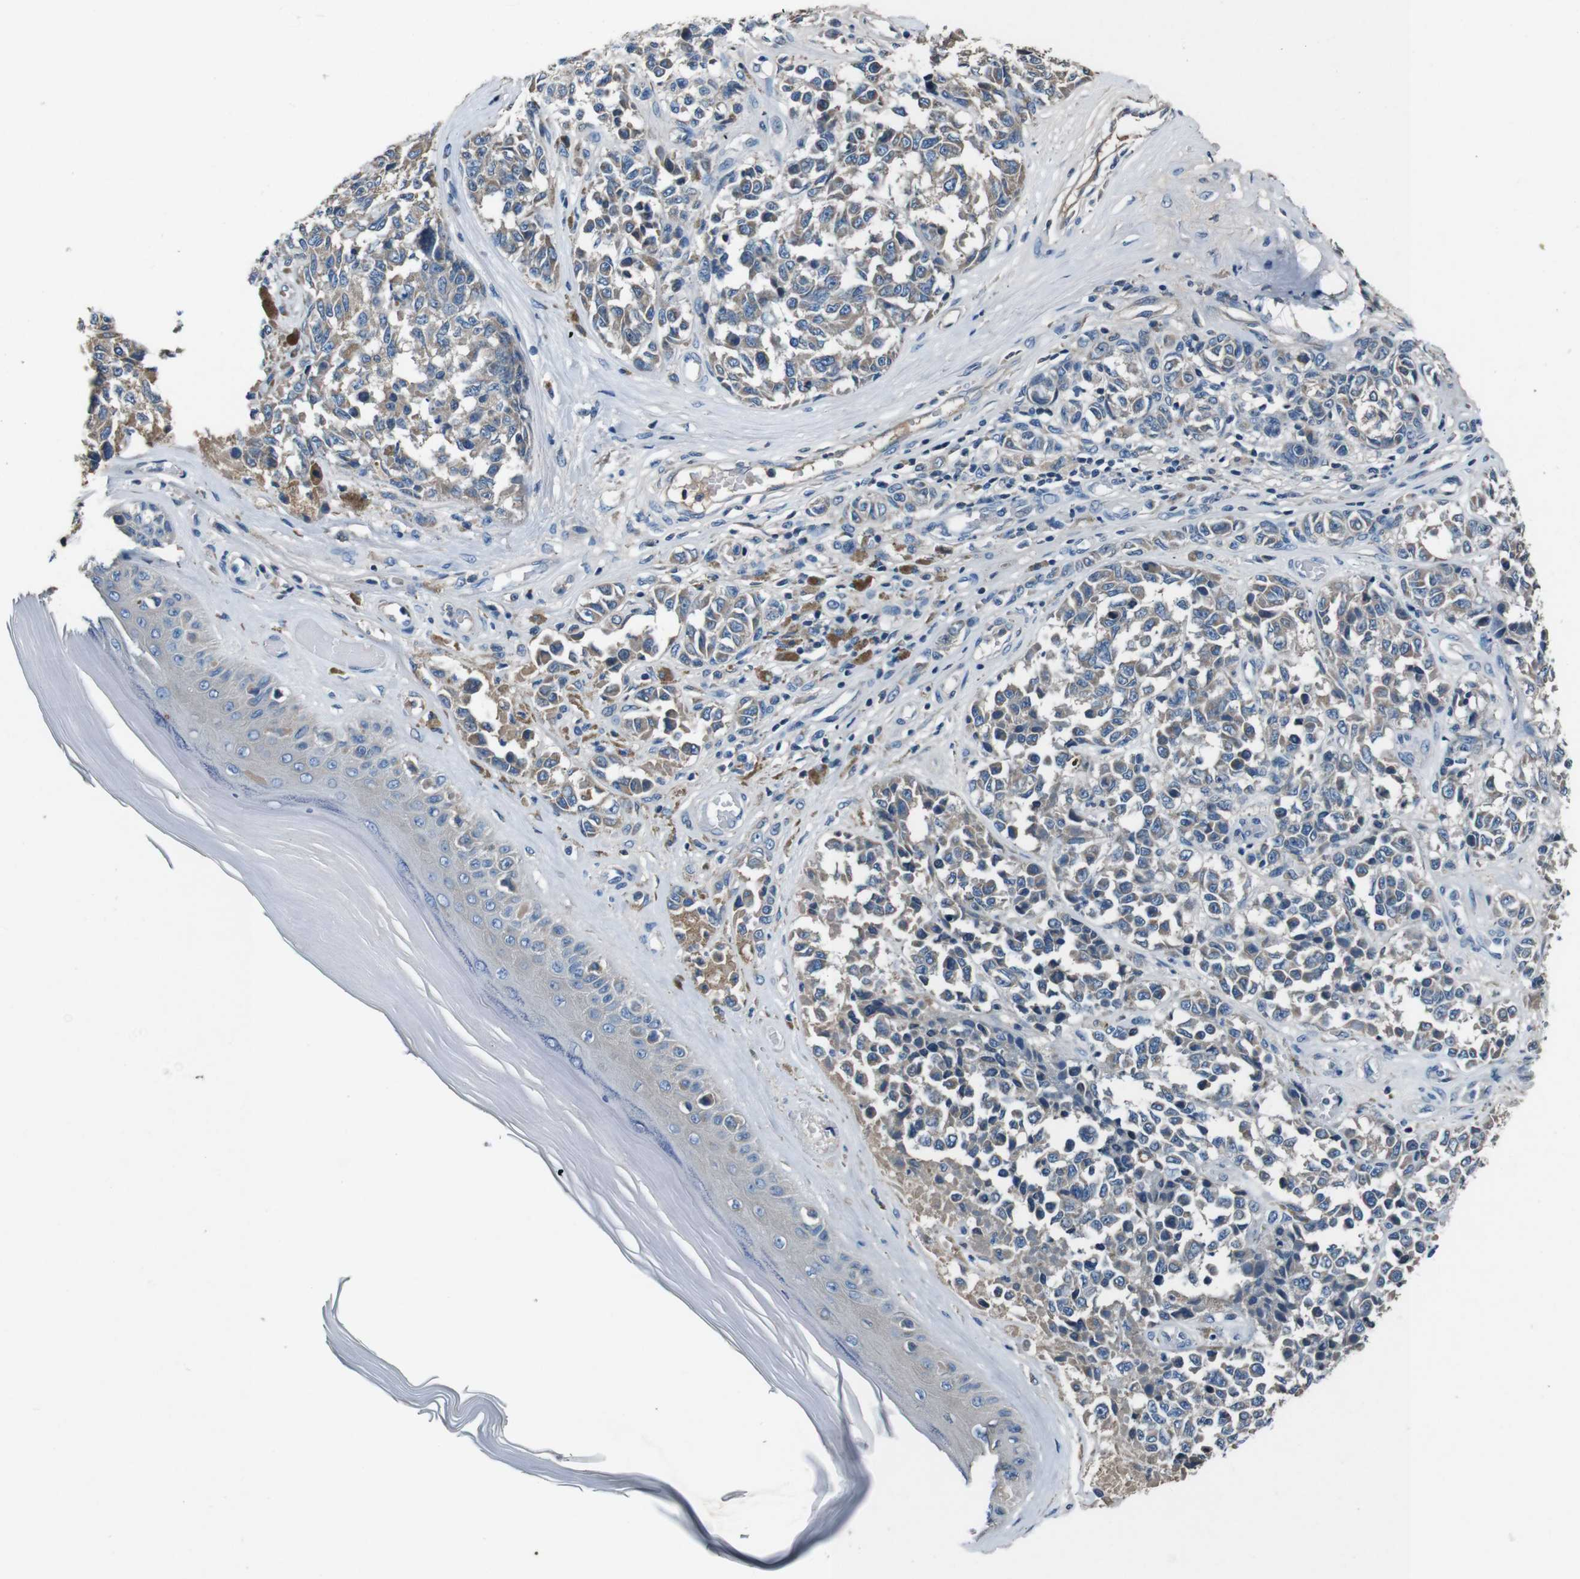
{"staining": {"intensity": "weak", "quantity": ">75%", "location": "cytoplasmic/membranous"}, "tissue": "melanoma", "cell_type": "Tumor cells", "image_type": "cancer", "snomed": [{"axis": "morphology", "description": "Malignant melanoma, NOS"}, {"axis": "topography", "description": "Skin"}], "caption": "This histopathology image reveals immunohistochemistry (IHC) staining of malignant melanoma, with low weak cytoplasmic/membranous staining in about >75% of tumor cells.", "gene": "LEP", "patient": {"sex": "female", "age": 64}}